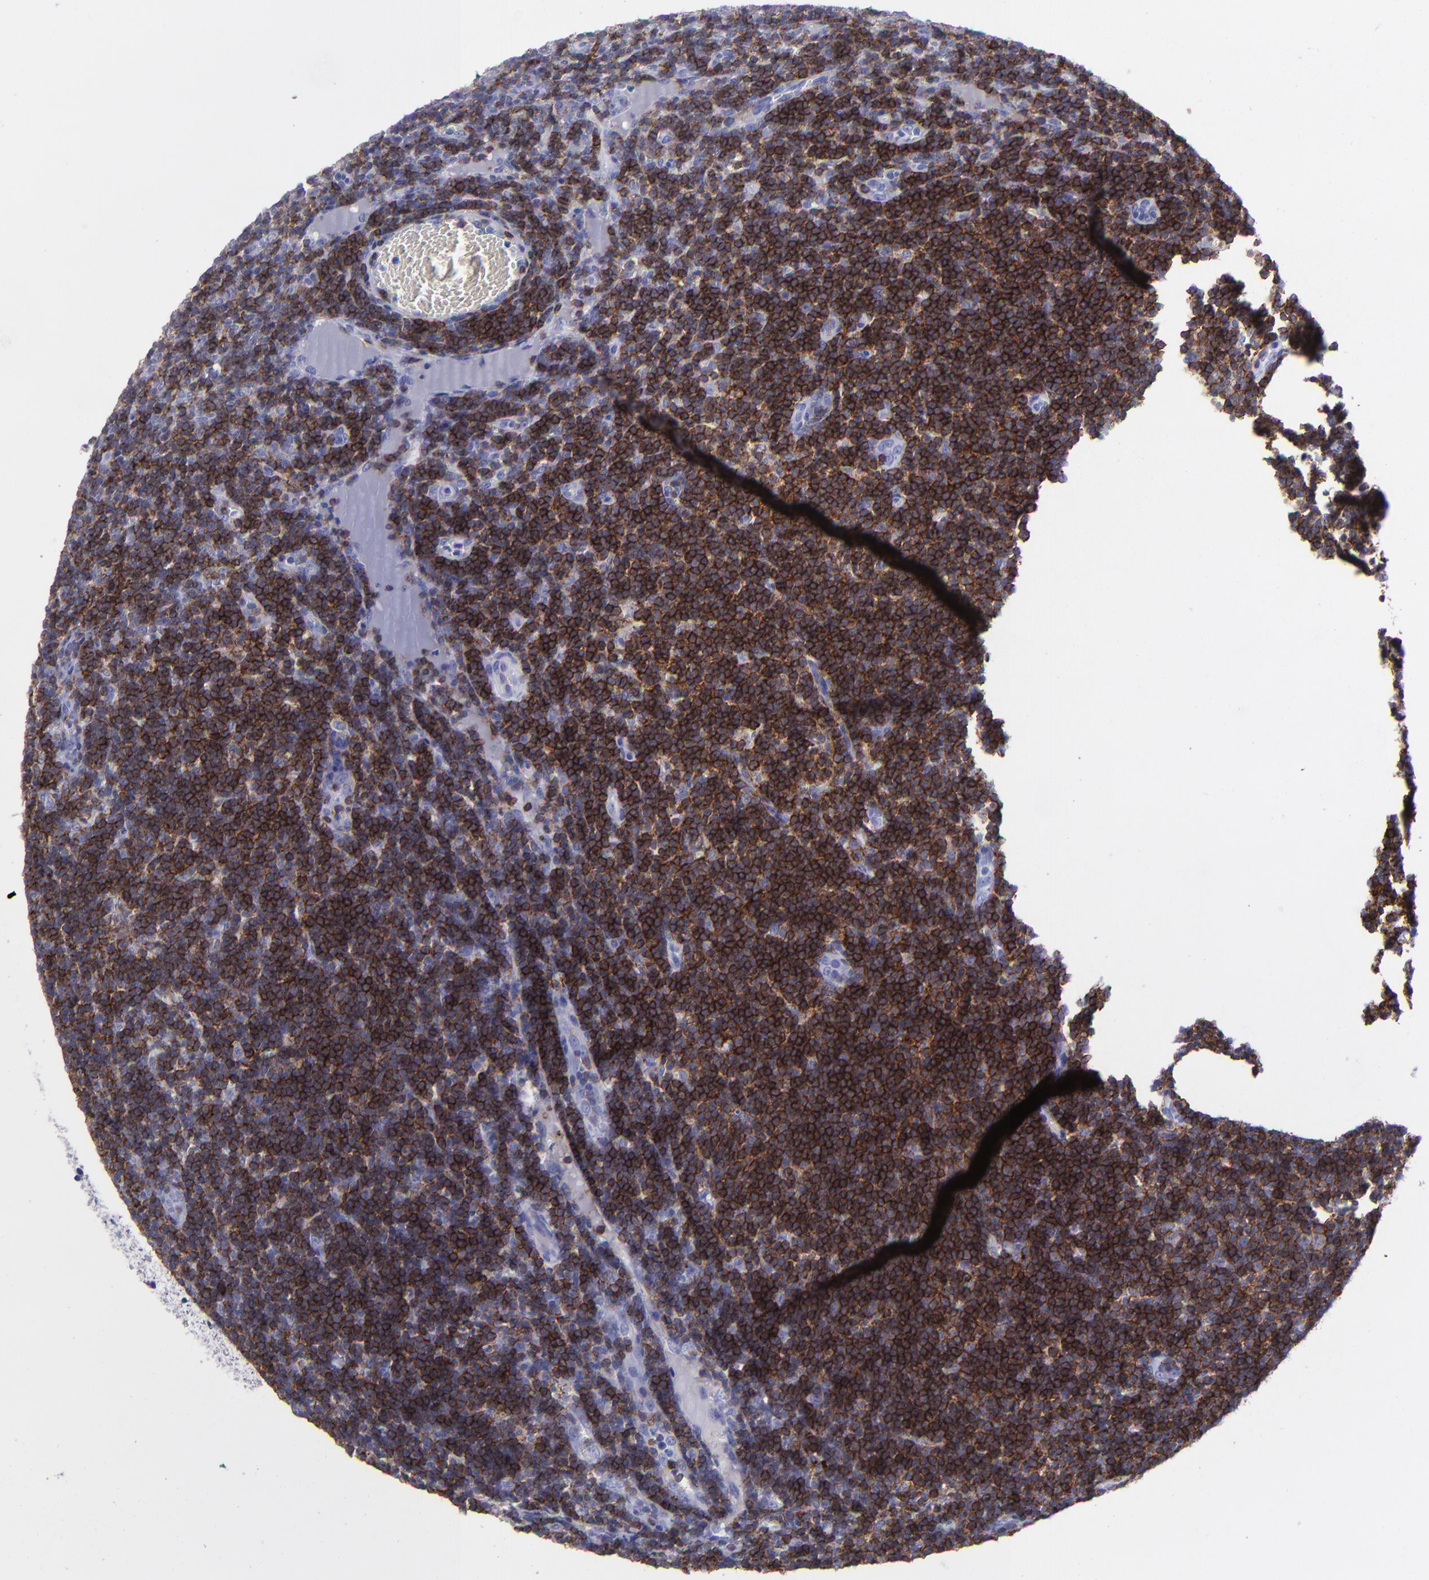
{"staining": {"intensity": "strong", "quantity": "25%-75%", "location": "cytoplasmic/membranous"}, "tissue": "lymph node", "cell_type": "Non-germinal center cells", "image_type": "normal", "snomed": [{"axis": "morphology", "description": "Normal tissue, NOS"}, {"axis": "morphology", "description": "Inflammation, NOS"}, {"axis": "topography", "description": "Lymph node"}, {"axis": "topography", "description": "Salivary gland"}], "caption": "This is a micrograph of immunohistochemistry staining of normal lymph node, which shows strong positivity in the cytoplasmic/membranous of non-germinal center cells.", "gene": "CD6", "patient": {"sex": "male", "age": 3}}